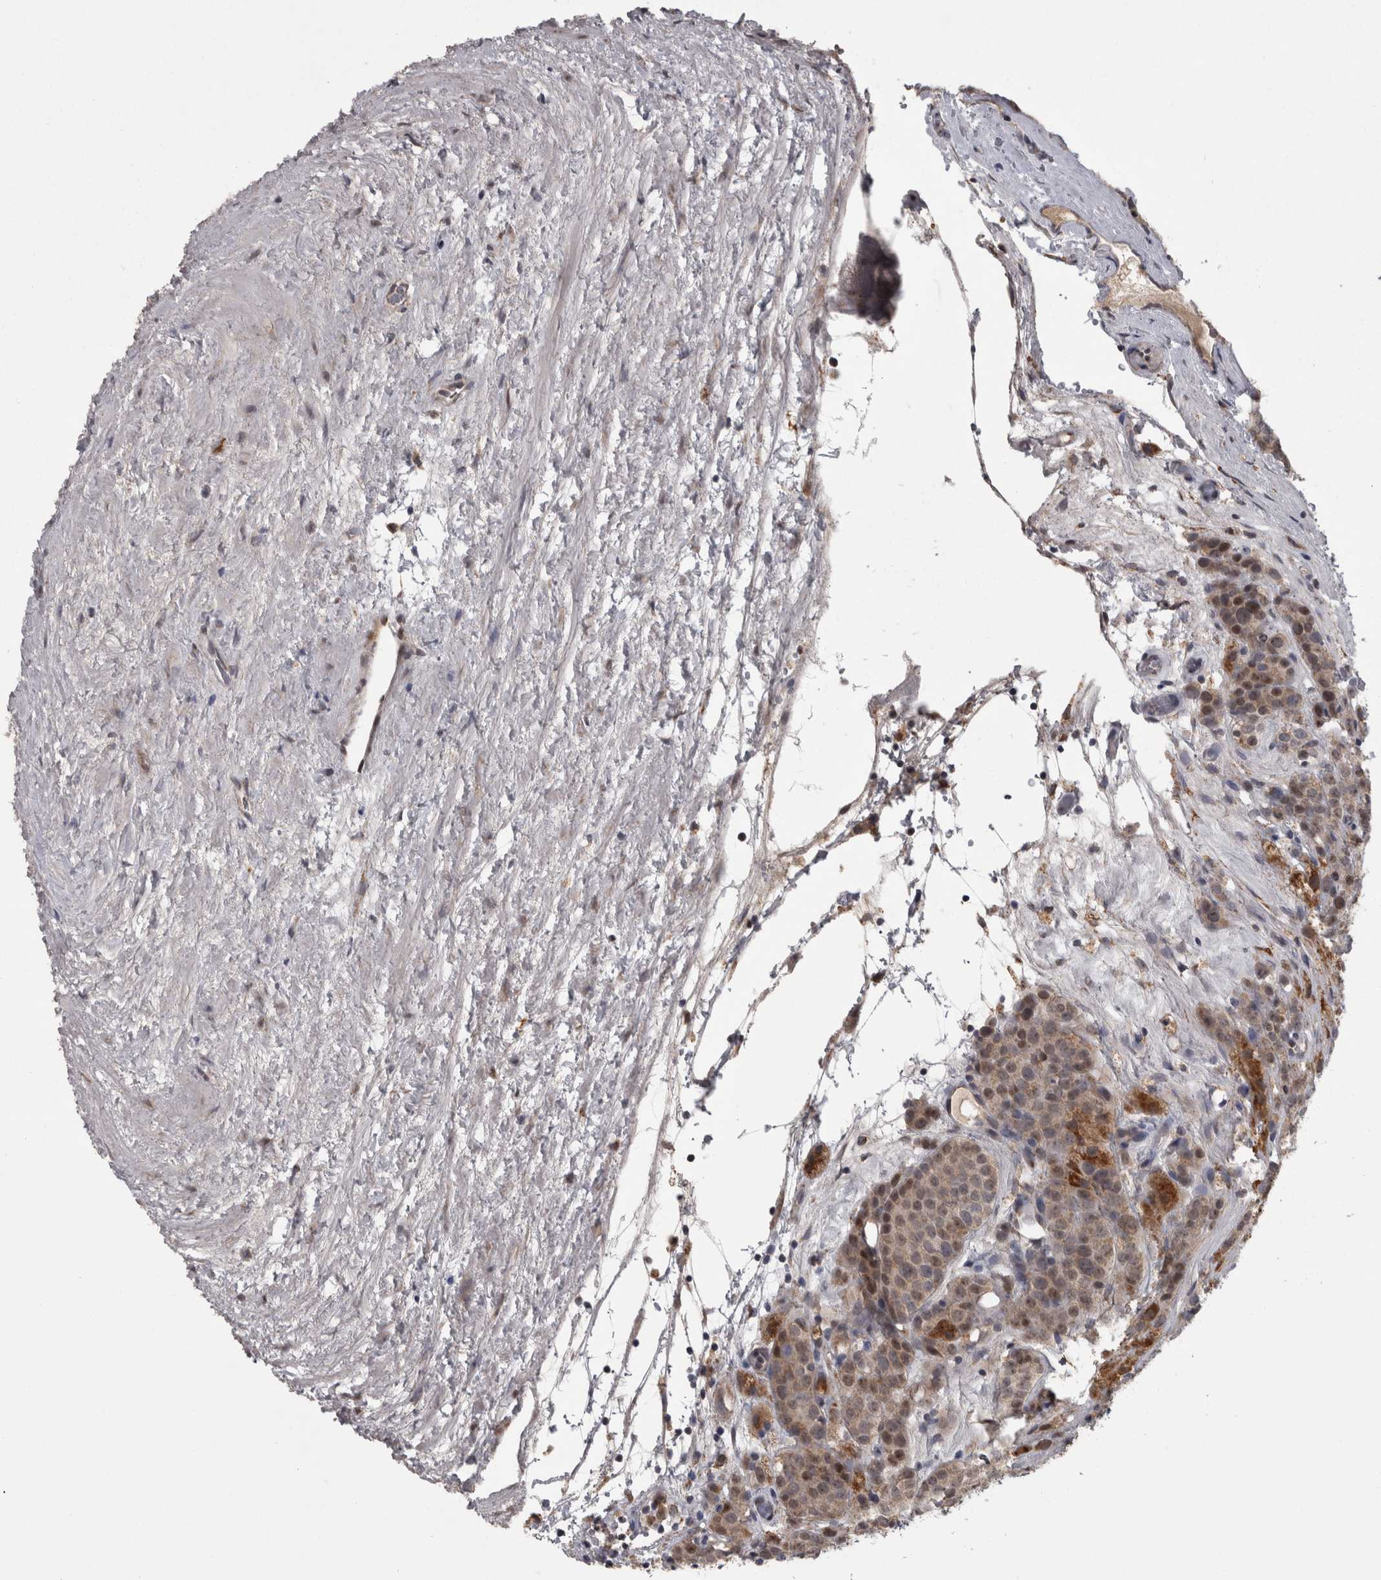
{"staining": {"intensity": "moderate", "quantity": ">75%", "location": "cytoplasmic/membranous,nuclear"}, "tissue": "testis cancer", "cell_type": "Tumor cells", "image_type": "cancer", "snomed": [{"axis": "morphology", "description": "Seminoma, NOS"}, {"axis": "topography", "description": "Testis"}], "caption": "Immunohistochemistry (IHC) image of neoplastic tissue: testis cancer (seminoma) stained using IHC displays medium levels of moderate protein expression localized specifically in the cytoplasmic/membranous and nuclear of tumor cells, appearing as a cytoplasmic/membranous and nuclear brown color.", "gene": "DBT", "patient": {"sex": "male", "age": 71}}